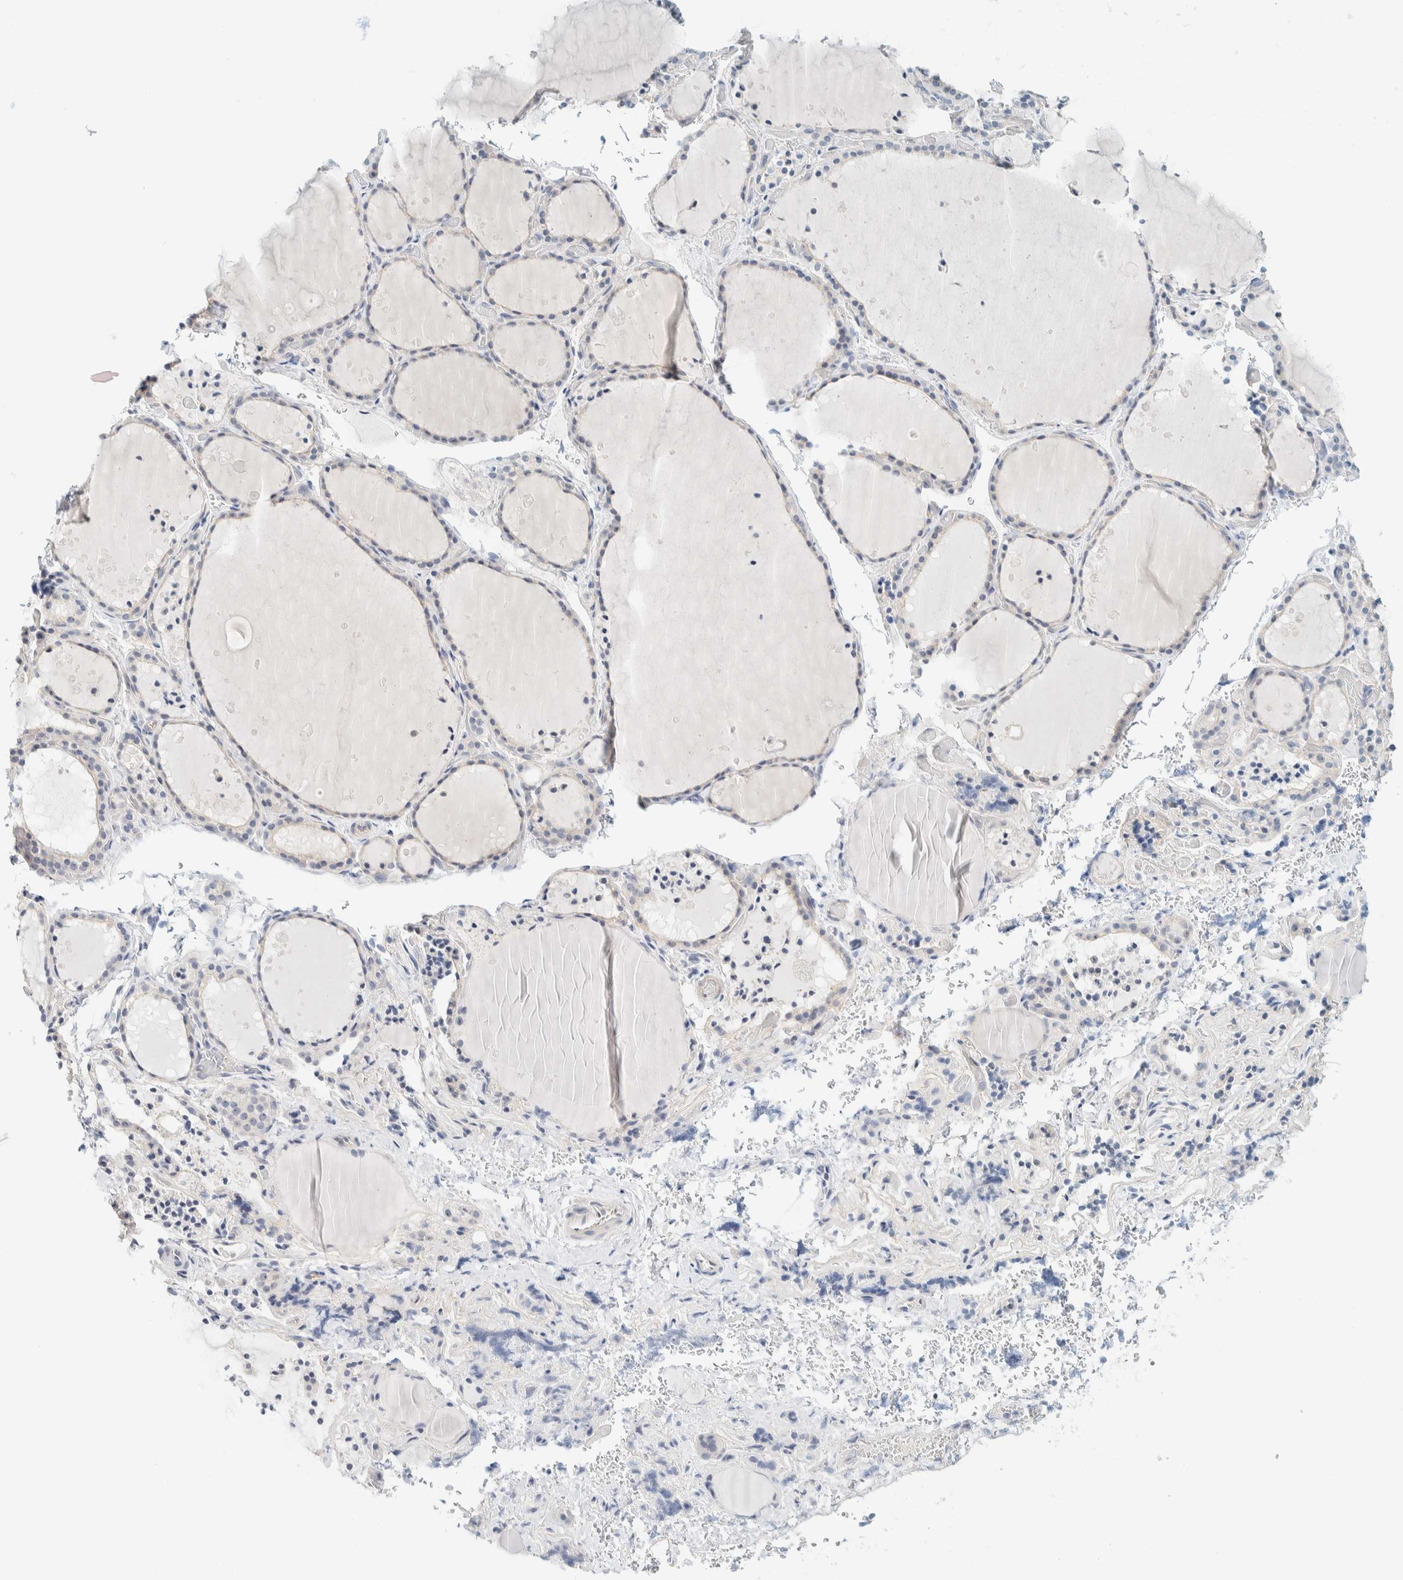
{"staining": {"intensity": "negative", "quantity": "none", "location": "none"}, "tissue": "thyroid gland", "cell_type": "Glandular cells", "image_type": "normal", "snomed": [{"axis": "morphology", "description": "Normal tissue, NOS"}, {"axis": "topography", "description": "Thyroid gland"}], "caption": "This is an immunohistochemistry (IHC) micrograph of normal human thyroid gland. There is no expression in glandular cells.", "gene": "NDE1", "patient": {"sex": "female", "age": 44}}